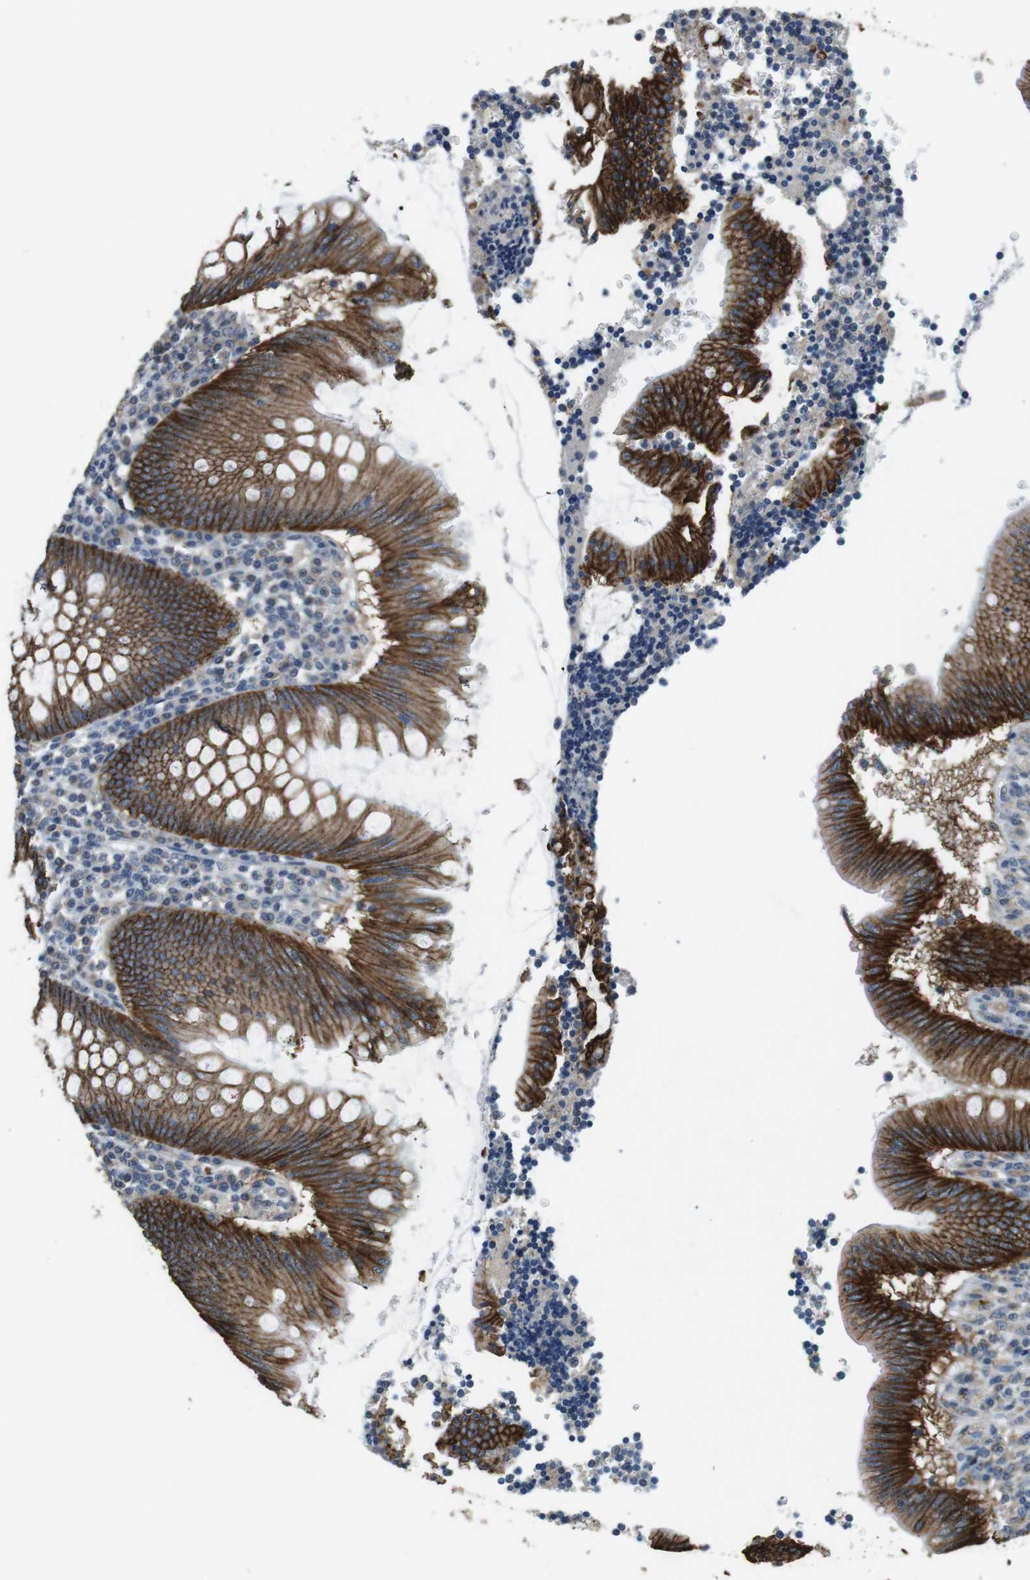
{"staining": {"intensity": "strong", "quantity": ">75%", "location": "cytoplasmic/membranous"}, "tissue": "appendix", "cell_type": "Glandular cells", "image_type": "normal", "snomed": [{"axis": "morphology", "description": "Normal tissue, NOS"}, {"axis": "morphology", "description": "Inflammation, NOS"}, {"axis": "topography", "description": "Appendix"}], "caption": "Immunohistochemistry (DAB (3,3'-diaminobenzidine)) staining of benign appendix demonstrates strong cytoplasmic/membranous protein positivity in about >75% of glandular cells. Ihc stains the protein of interest in brown and the nuclei are stained blue.", "gene": "CLDN7", "patient": {"sex": "male", "age": 46}}